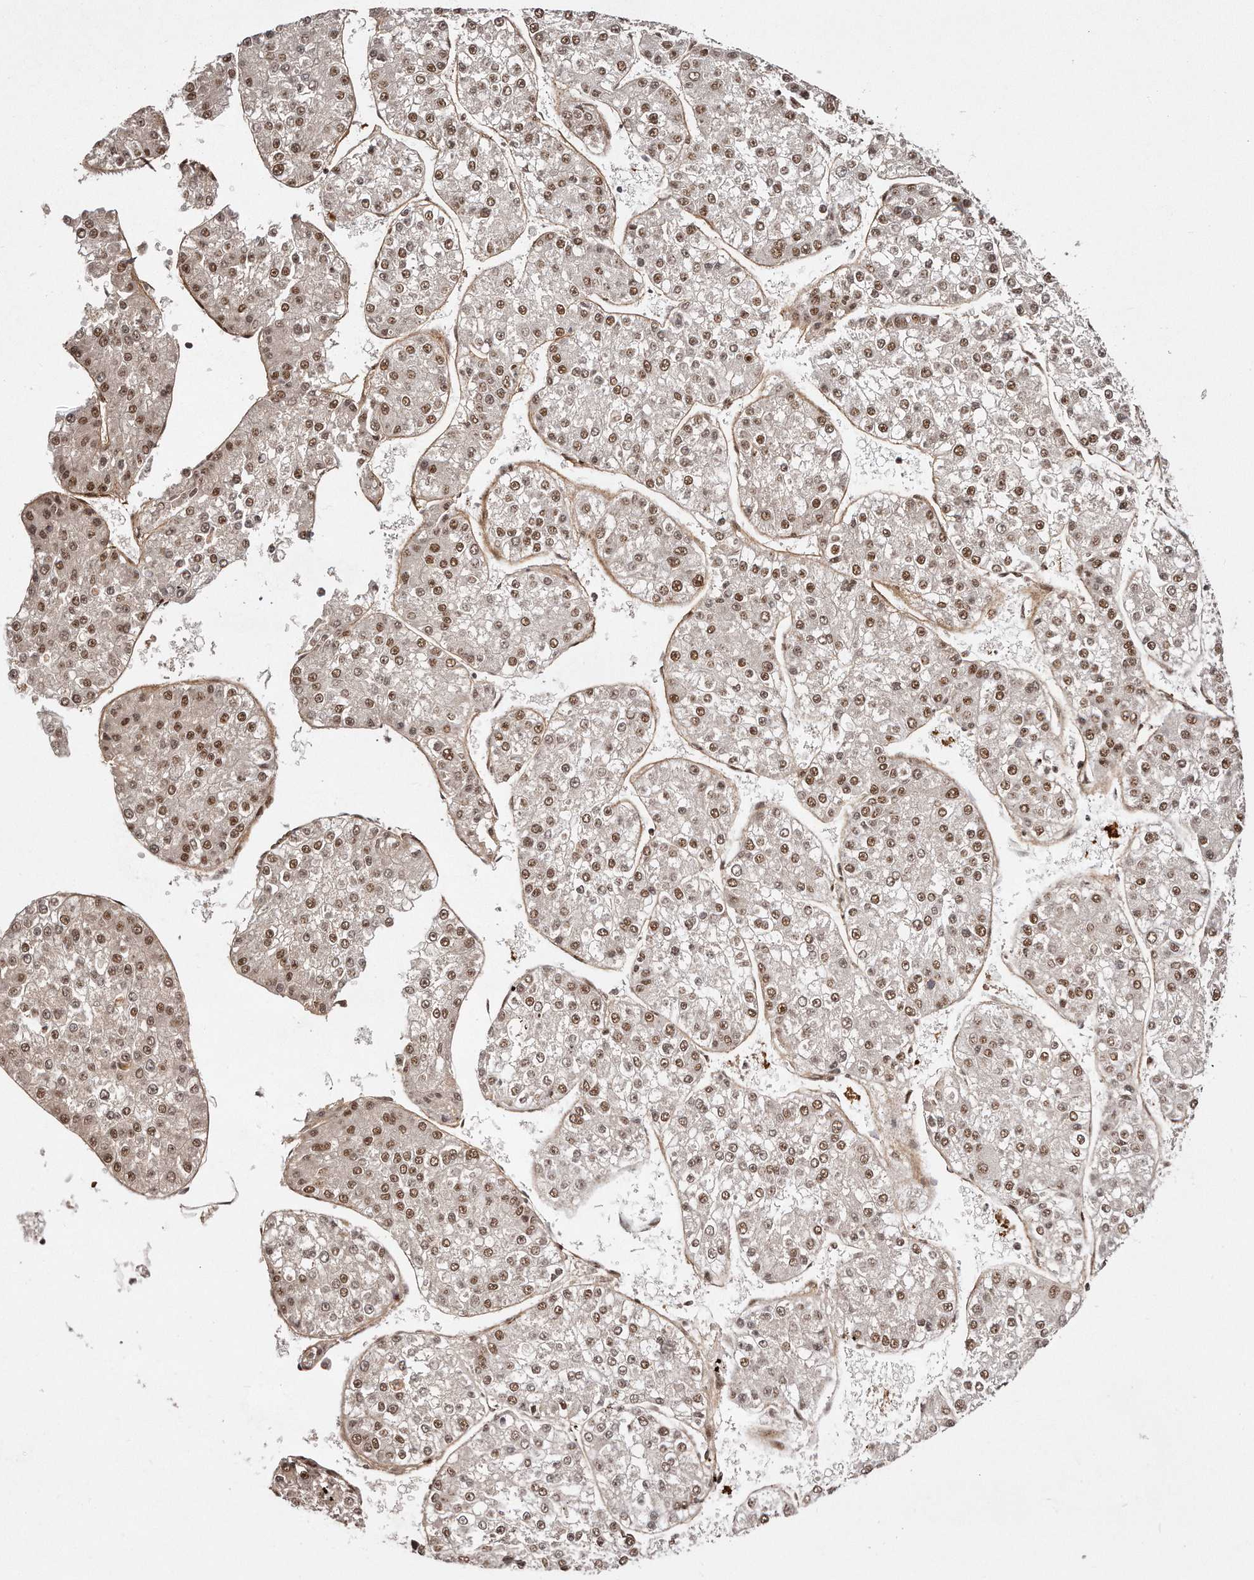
{"staining": {"intensity": "moderate", "quantity": ">75%", "location": "nuclear"}, "tissue": "liver cancer", "cell_type": "Tumor cells", "image_type": "cancer", "snomed": [{"axis": "morphology", "description": "Carcinoma, Hepatocellular, NOS"}, {"axis": "topography", "description": "Liver"}], "caption": "IHC (DAB (3,3'-diaminobenzidine)) staining of liver hepatocellular carcinoma reveals moderate nuclear protein positivity in about >75% of tumor cells.", "gene": "SOX4", "patient": {"sex": "female", "age": 73}}